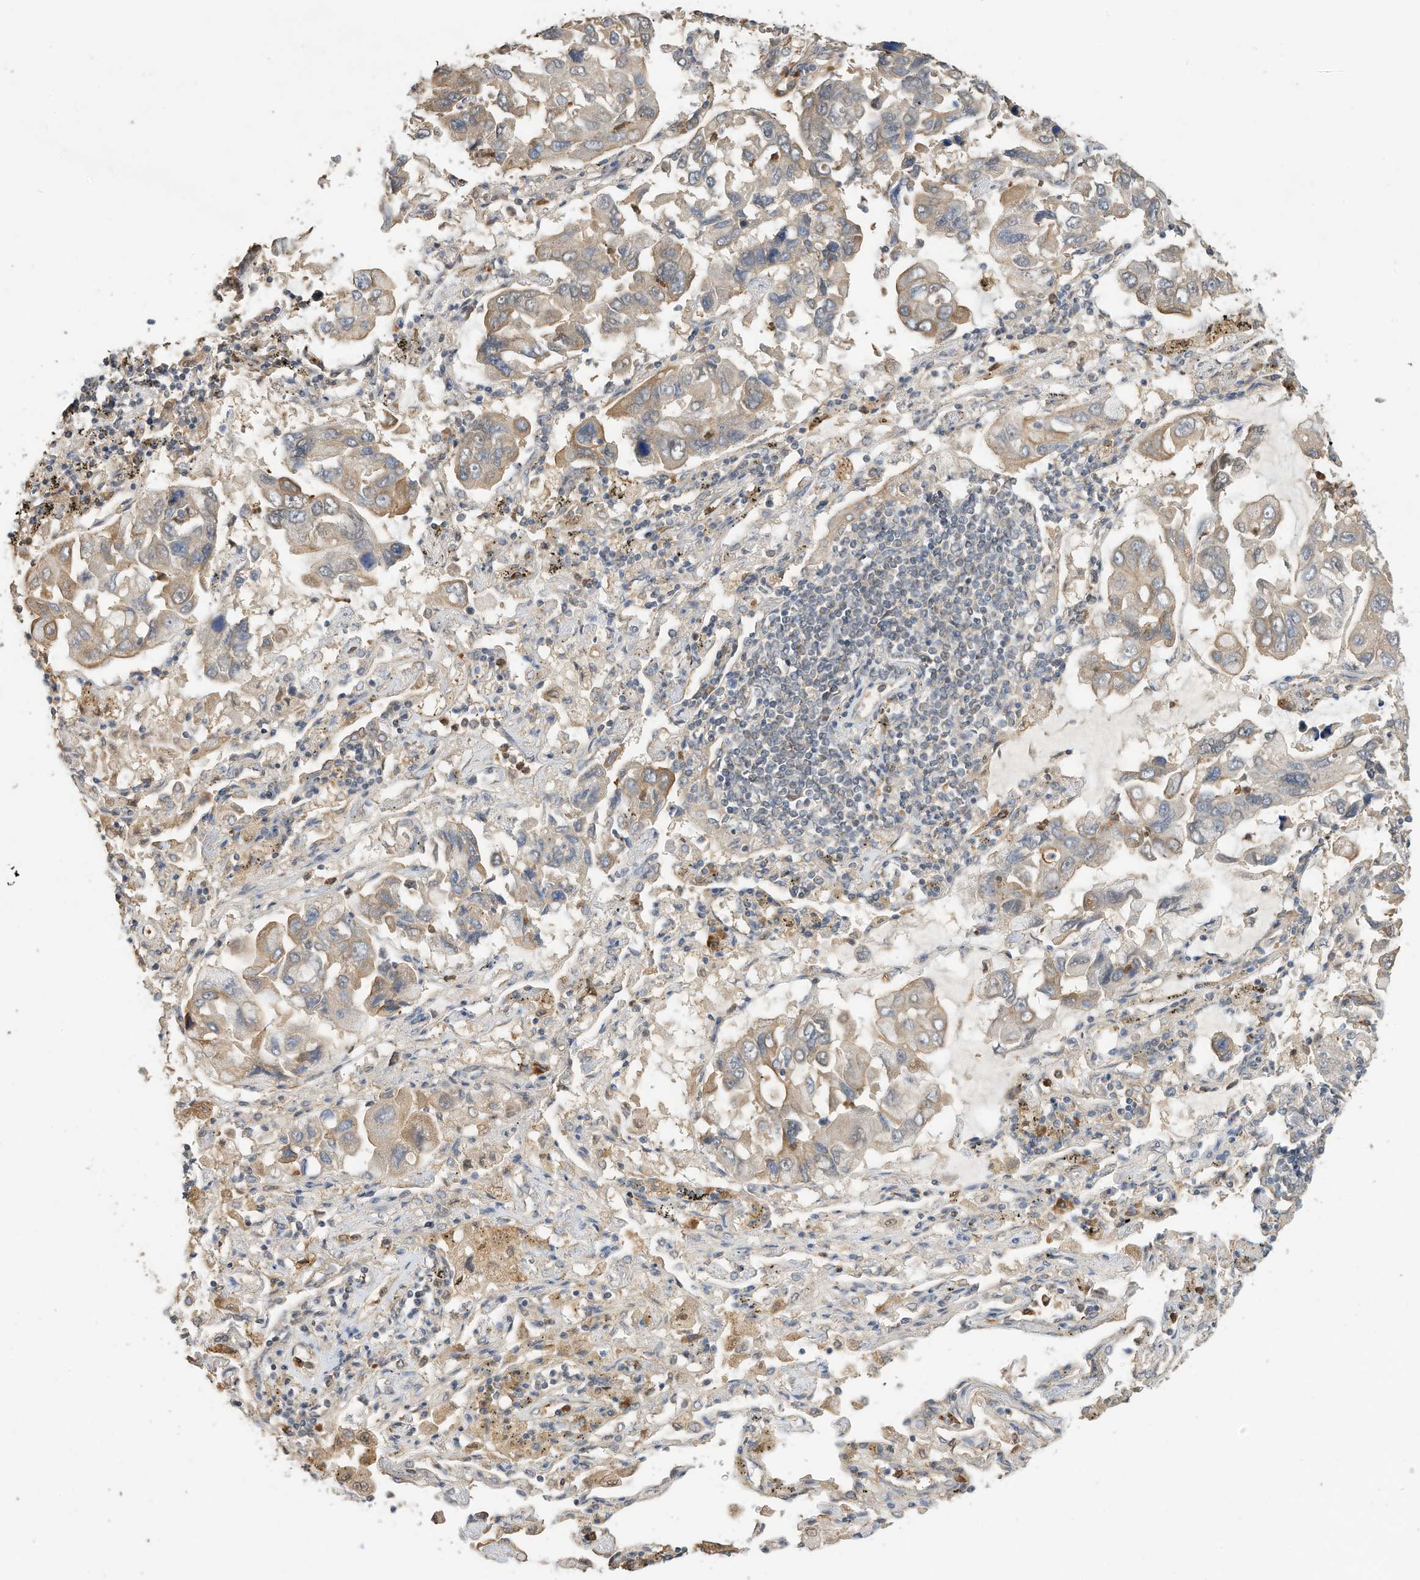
{"staining": {"intensity": "moderate", "quantity": "<25%", "location": "cytoplasmic/membranous"}, "tissue": "lung cancer", "cell_type": "Tumor cells", "image_type": "cancer", "snomed": [{"axis": "morphology", "description": "Adenocarcinoma, NOS"}, {"axis": "topography", "description": "Lung"}], "caption": "Moderate cytoplasmic/membranous staining for a protein is seen in approximately <25% of tumor cells of lung cancer using immunohistochemistry (IHC).", "gene": "OFD1", "patient": {"sex": "male", "age": 64}}